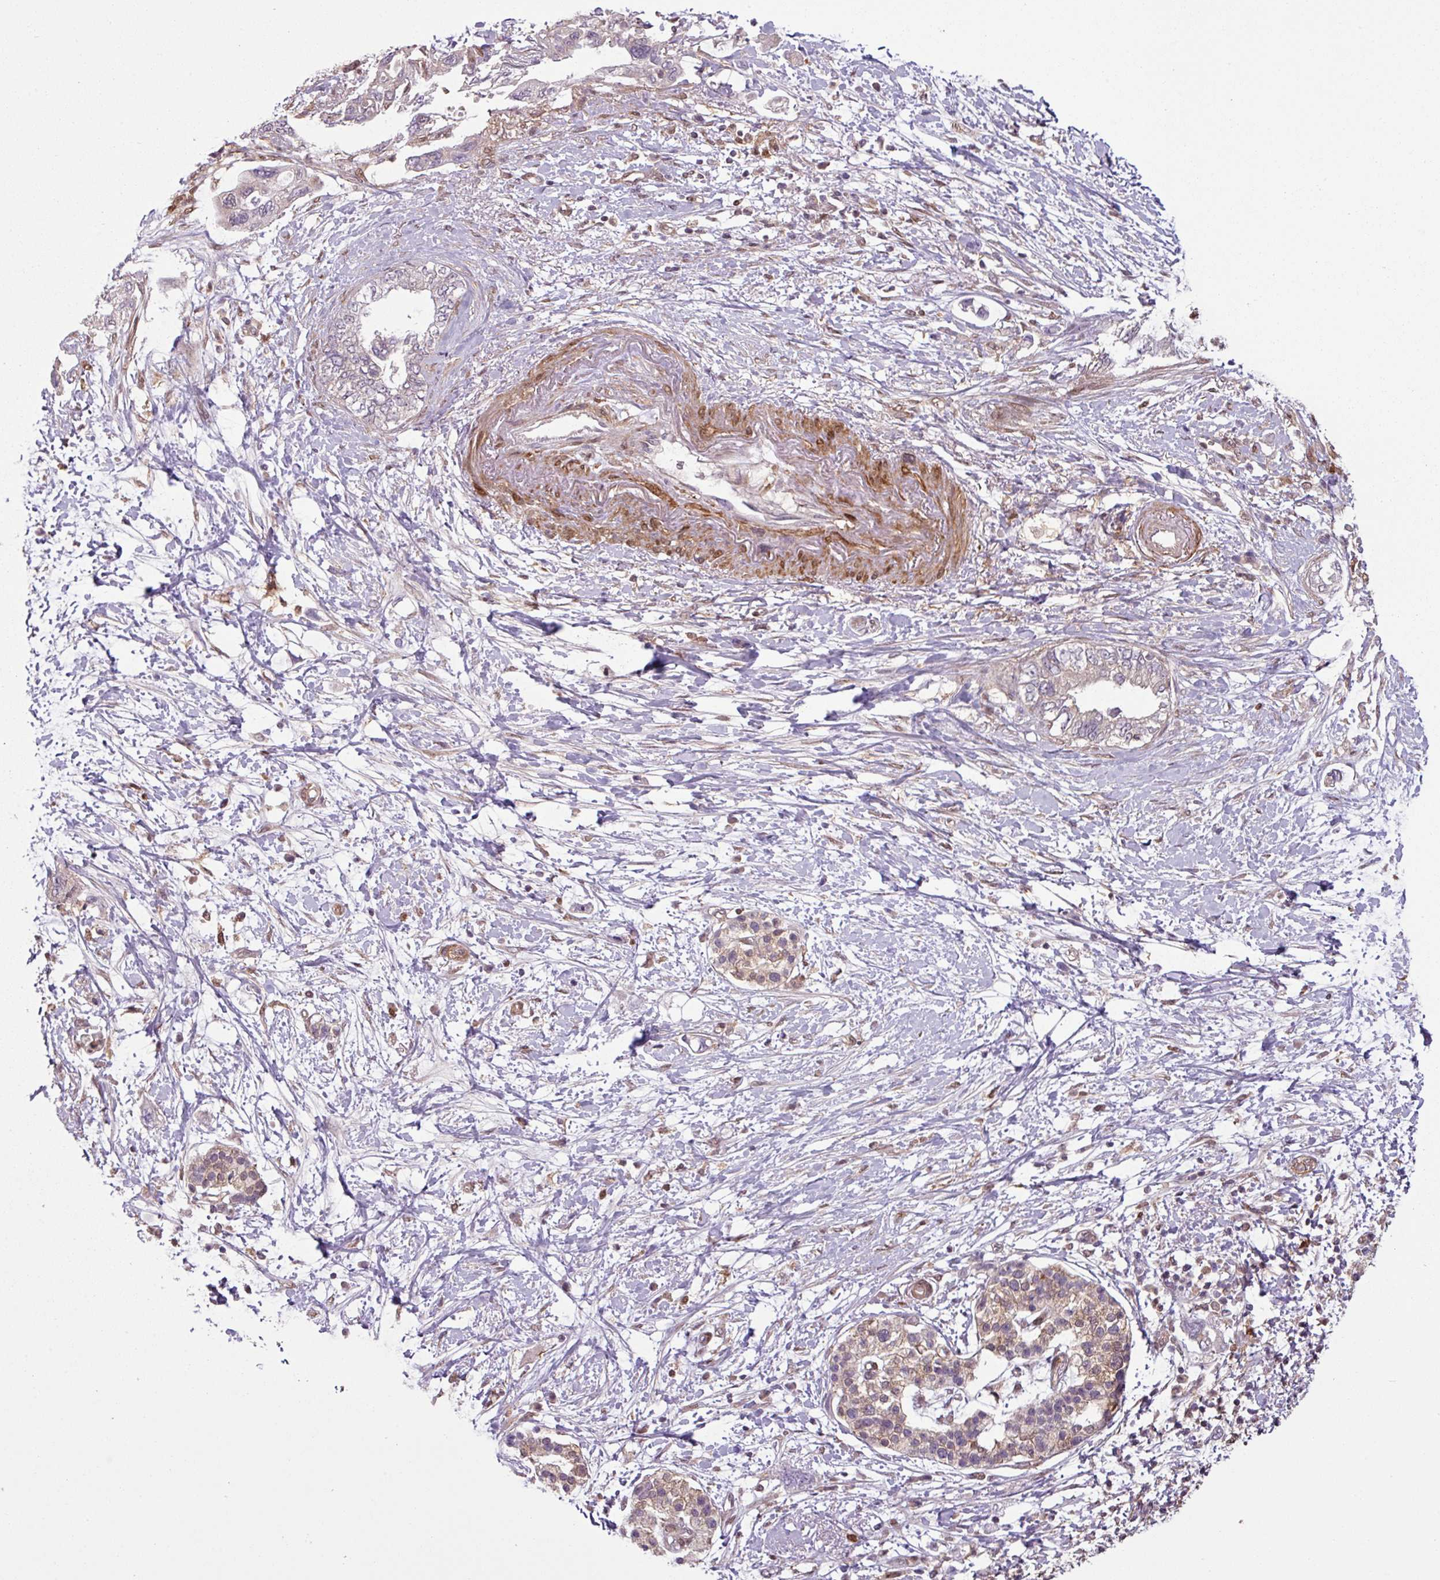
{"staining": {"intensity": "weak", "quantity": "<25%", "location": "cytoplasmic/membranous"}, "tissue": "pancreatic cancer", "cell_type": "Tumor cells", "image_type": "cancer", "snomed": [{"axis": "morphology", "description": "Adenocarcinoma, NOS"}, {"axis": "topography", "description": "Pancreas"}], "caption": "A photomicrograph of pancreatic cancer stained for a protein shows no brown staining in tumor cells. (DAB (3,3'-diaminobenzidine) IHC, high magnification).", "gene": "SH3BGRL", "patient": {"sex": "female", "age": 73}}